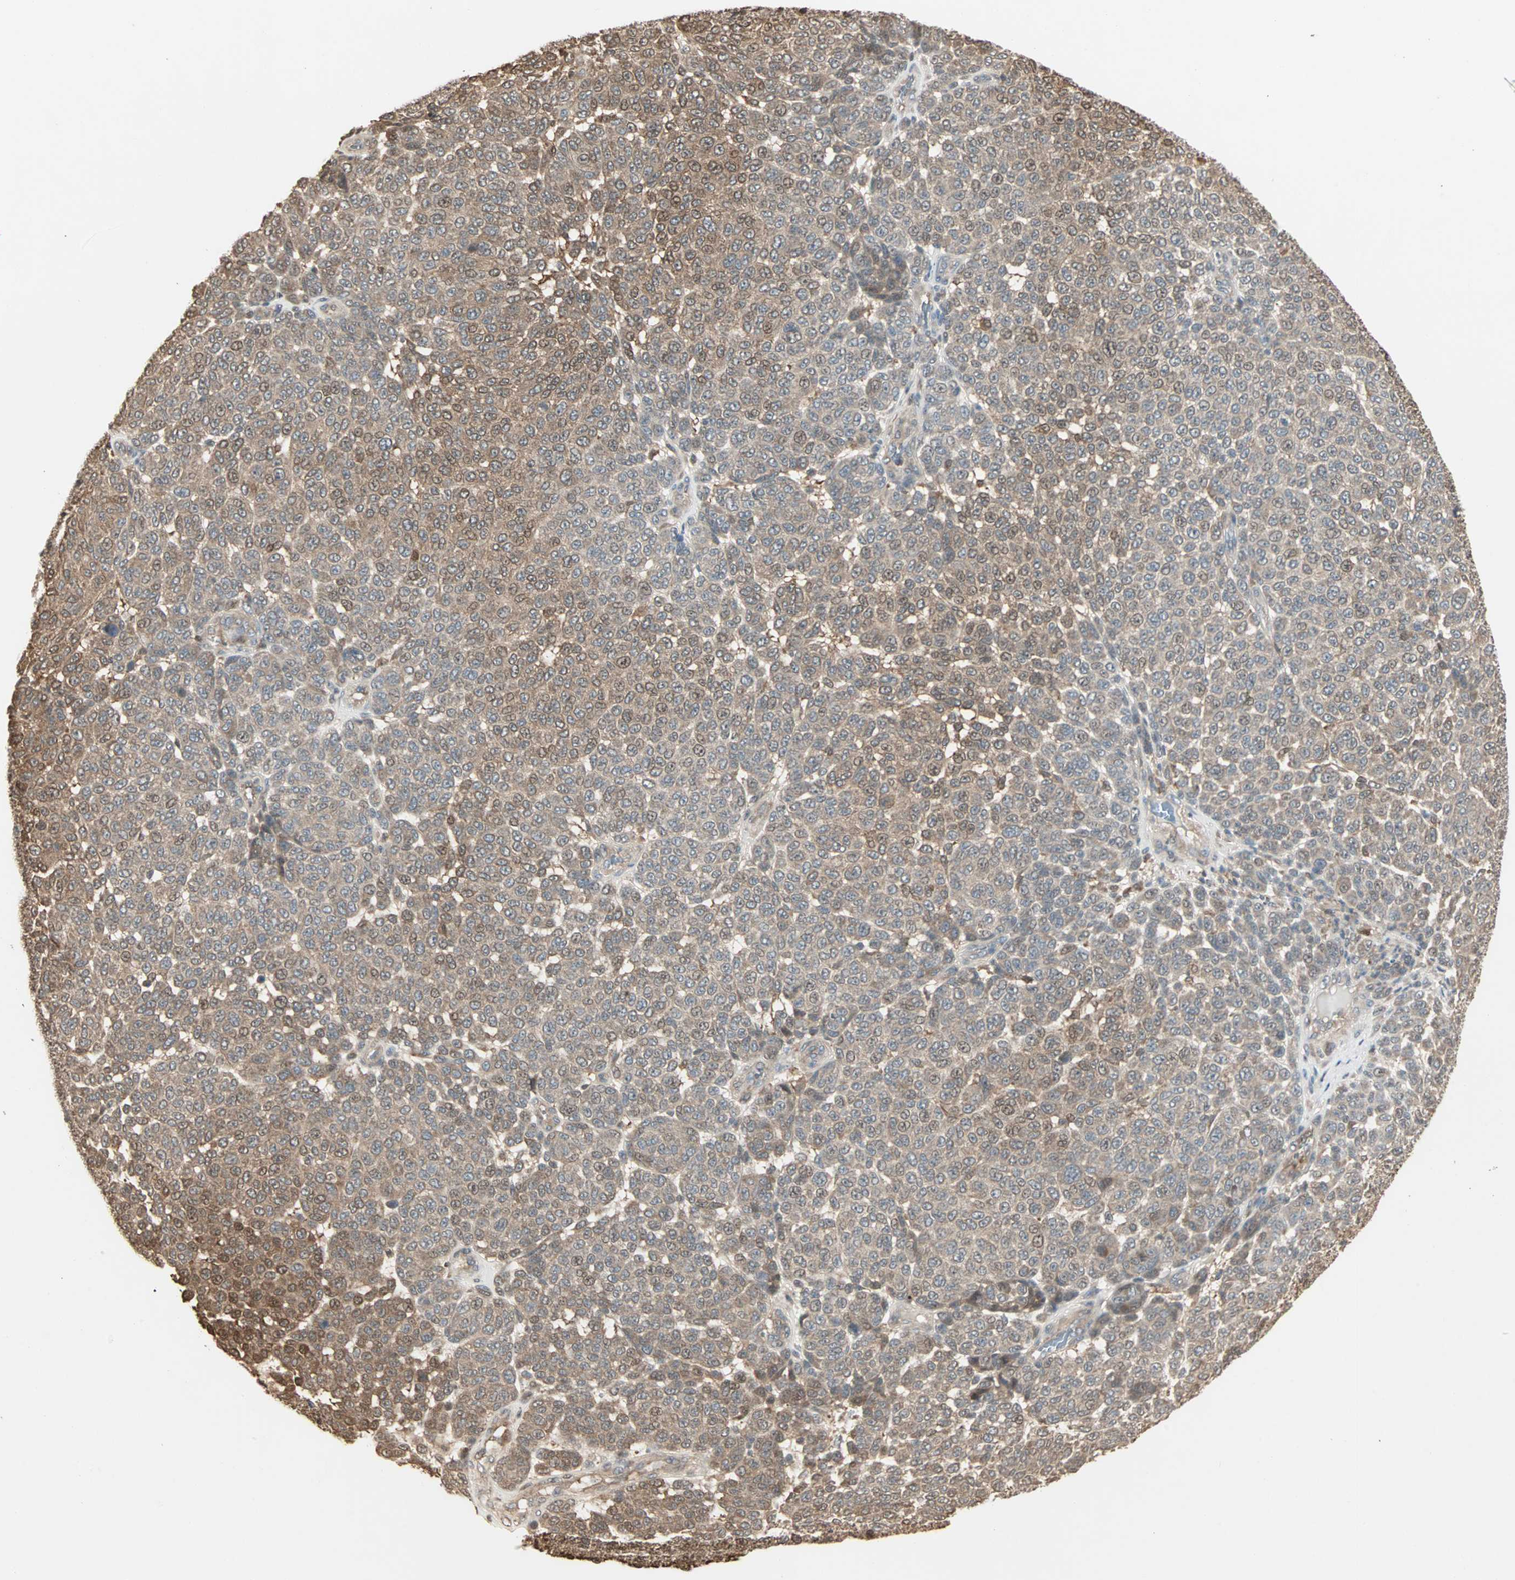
{"staining": {"intensity": "moderate", "quantity": ">75%", "location": "cytoplasmic/membranous,nuclear"}, "tissue": "melanoma", "cell_type": "Tumor cells", "image_type": "cancer", "snomed": [{"axis": "morphology", "description": "Malignant melanoma, NOS"}, {"axis": "topography", "description": "Skin"}], "caption": "IHC staining of malignant melanoma, which exhibits medium levels of moderate cytoplasmic/membranous and nuclear positivity in approximately >75% of tumor cells indicating moderate cytoplasmic/membranous and nuclear protein positivity. The staining was performed using DAB (3,3'-diaminobenzidine) (brown) for protein detection and nuclei were counterstained in hematoxylin (blue).", "gene": "DRG2", "patient": {"sex": "male", "age": 59}}